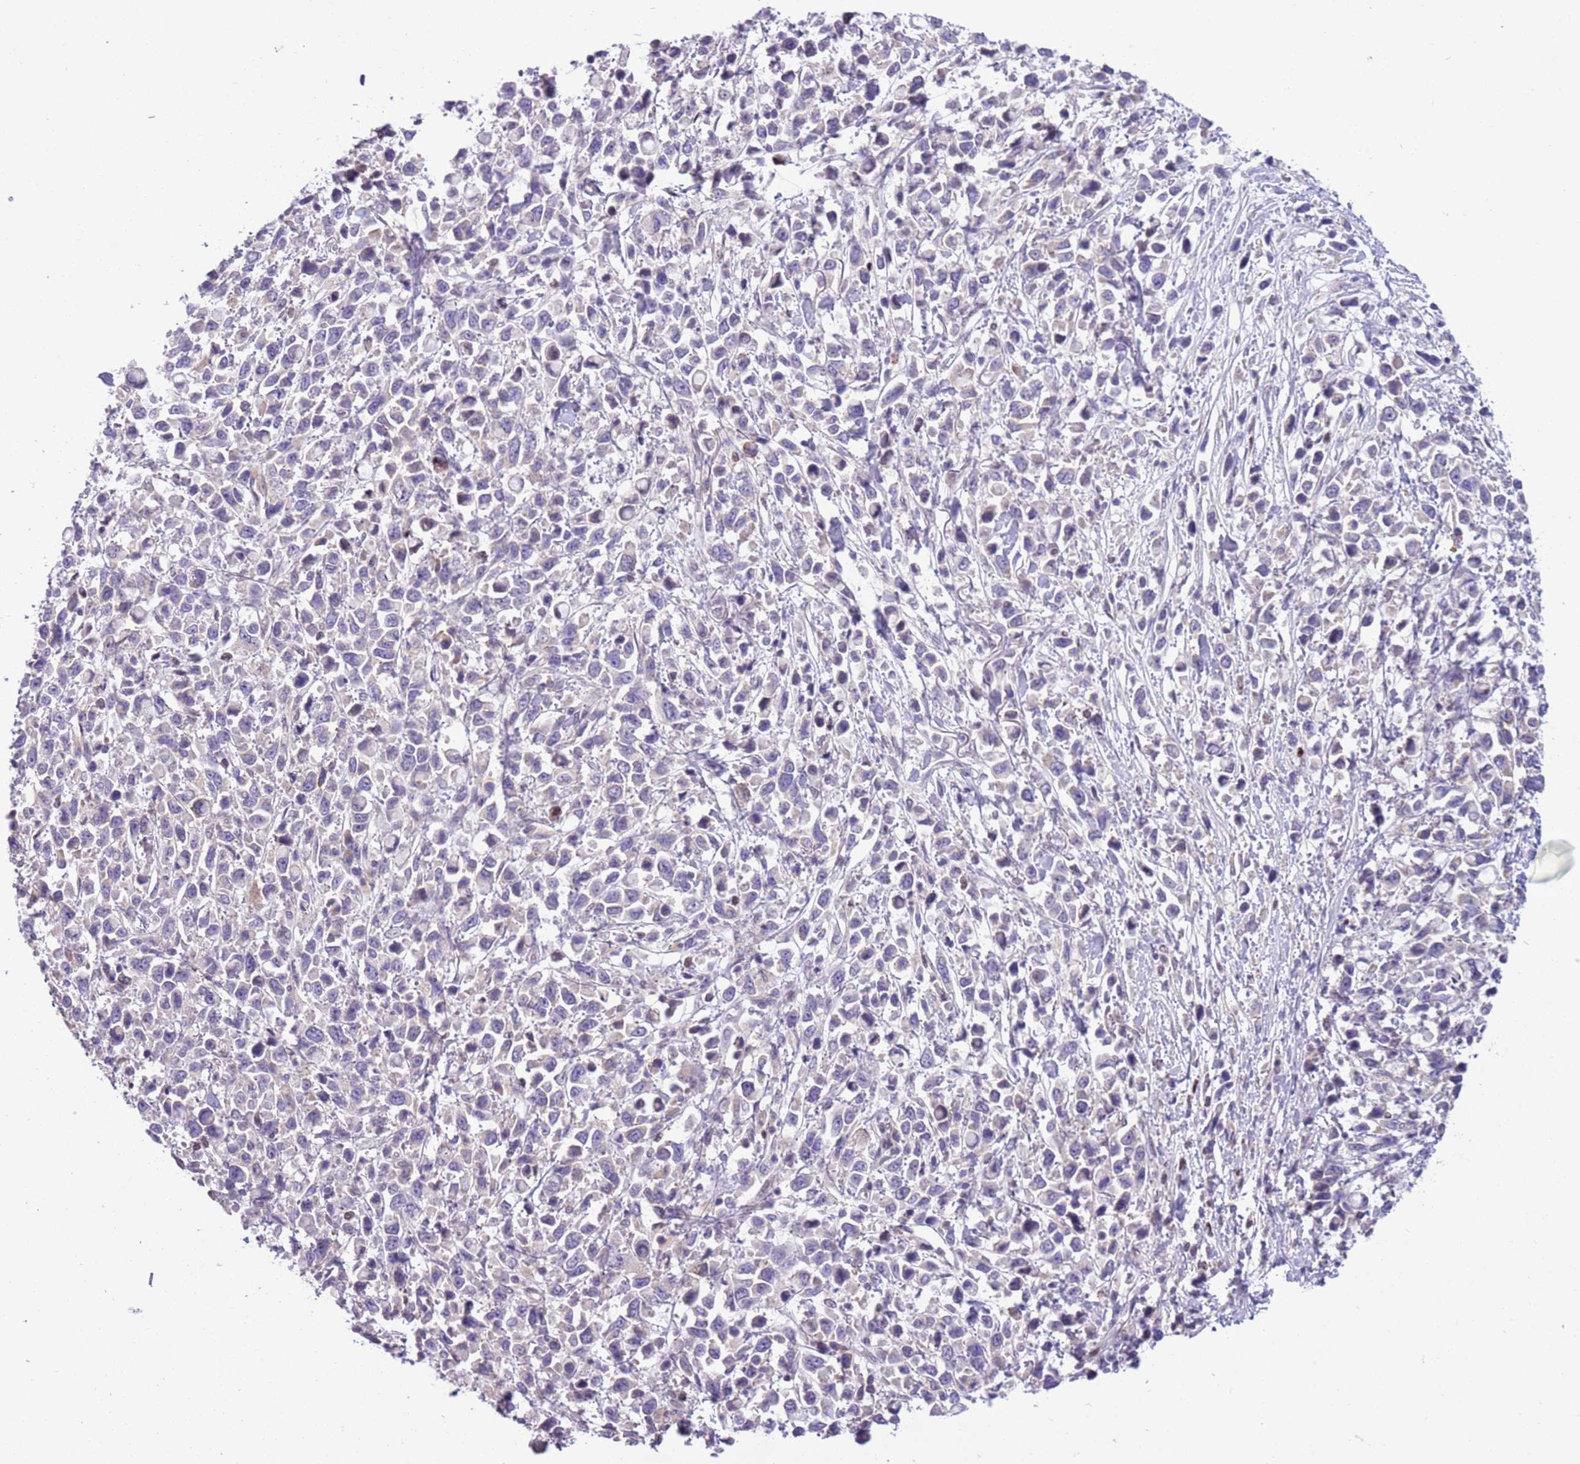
{"staining": {"intensity": "negative", "quantity": "none", "location": "none"}, "tissue": "stomach cancer", "cell_type": "Tumor cells", "image_type": "cancer", "snomed": [{"axis": "morphology", "description": "Adenocarcinoma, NOS"}, {"axis": "topography", "description": "Stomach"}], "caption": "There is no significant positivity in tumor cells of stomach cancer.", "gene": "CCND2", "patient": {"sex": "female", "age": 81}}